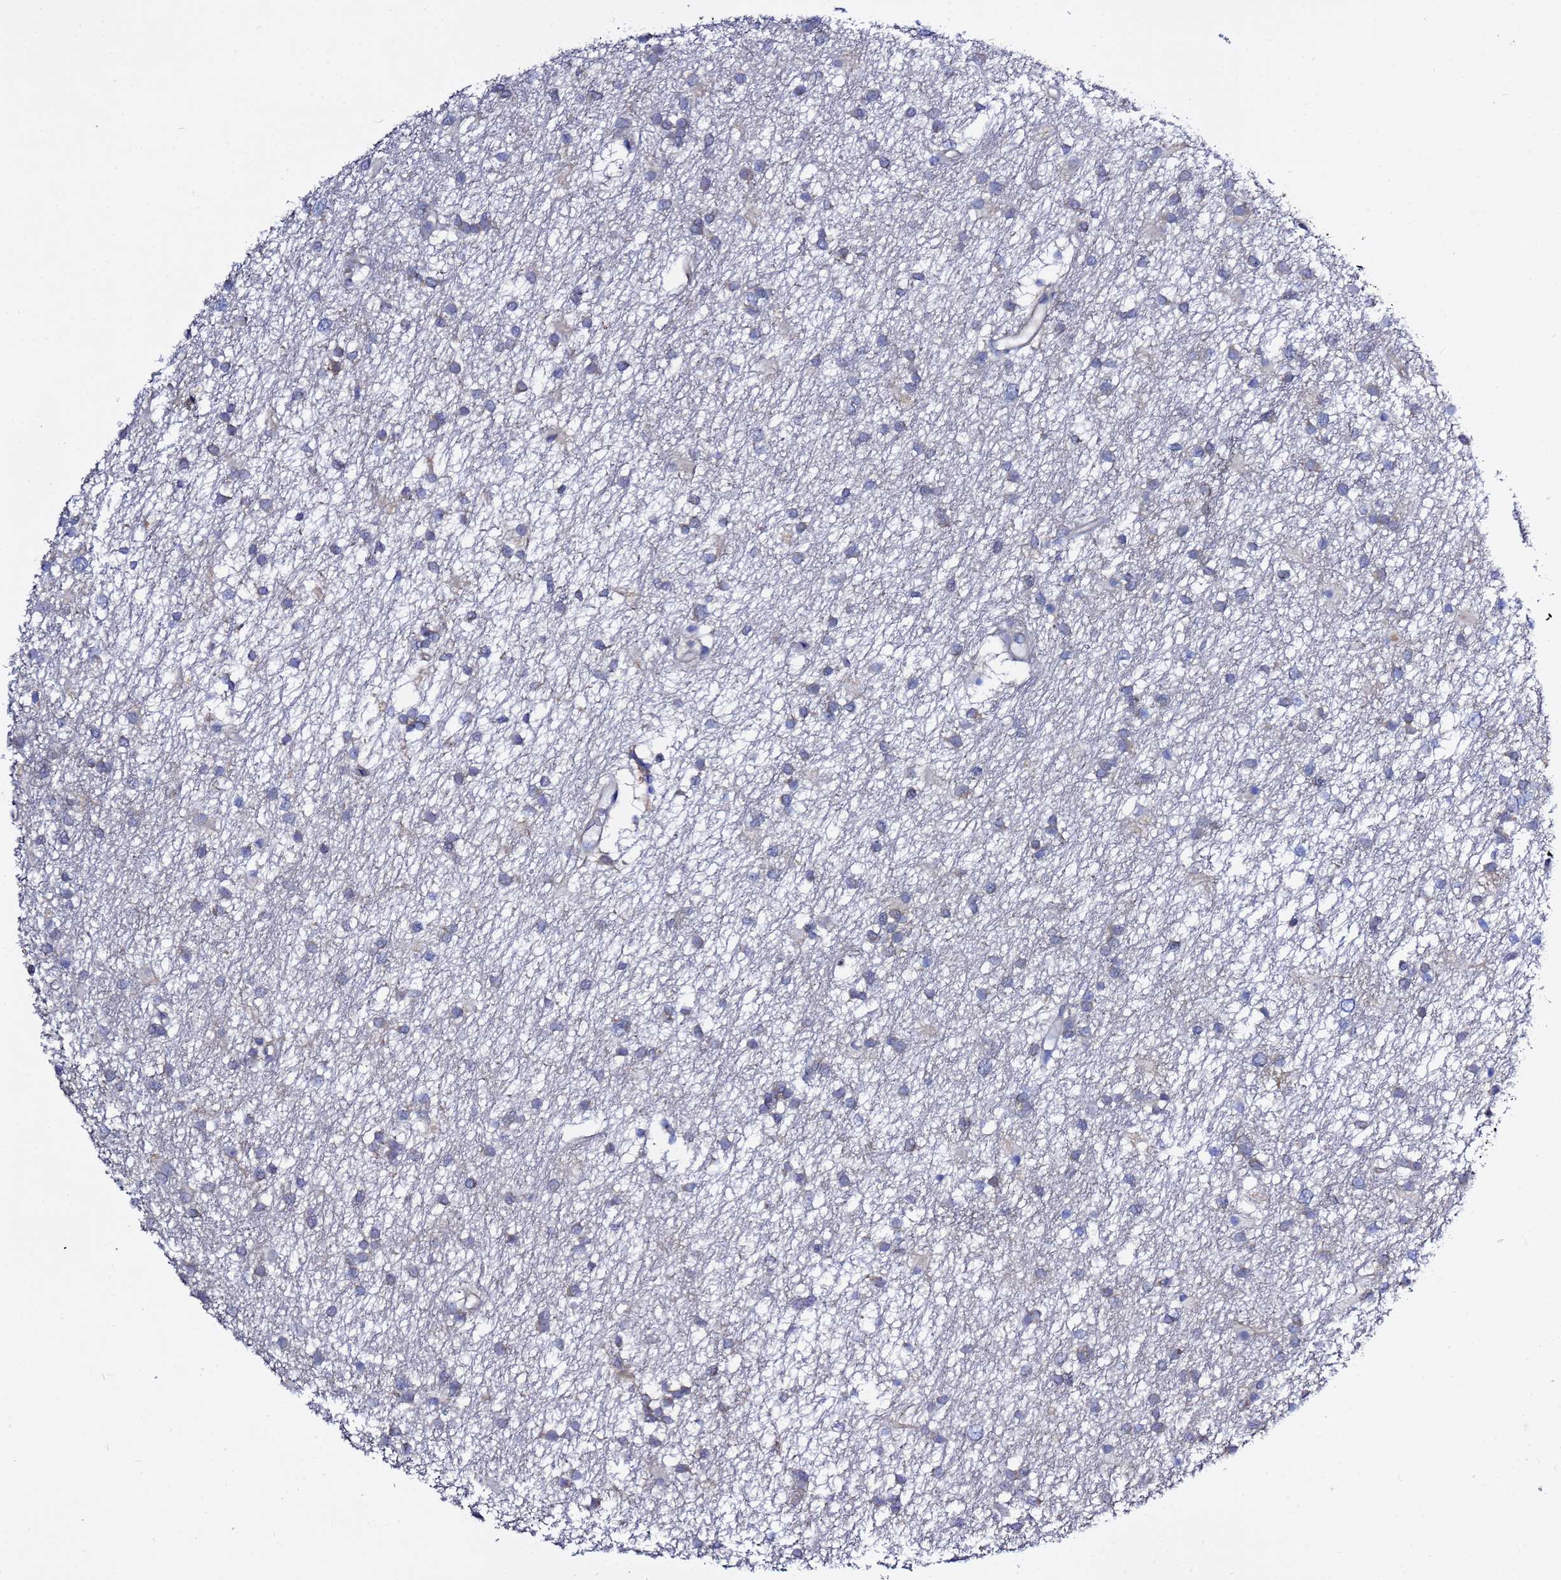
{"staining": {"intensity": "negative", "quantity": "none", "location": "none"}, "tissue": "glioma", "cell_type": "Tumor cells", "image_type": "cancer", "snomed": [{"axis": "morphology", "description": "Glioma, malignant, High grade"}, {"axis": "topography", "description": "Brain"}], "caption": "An image of human malignant glioma (high-grade) is negative for staining in tumor cells.", "gene": "LENG1", "patient": {"sex": "male", "age": 77}}